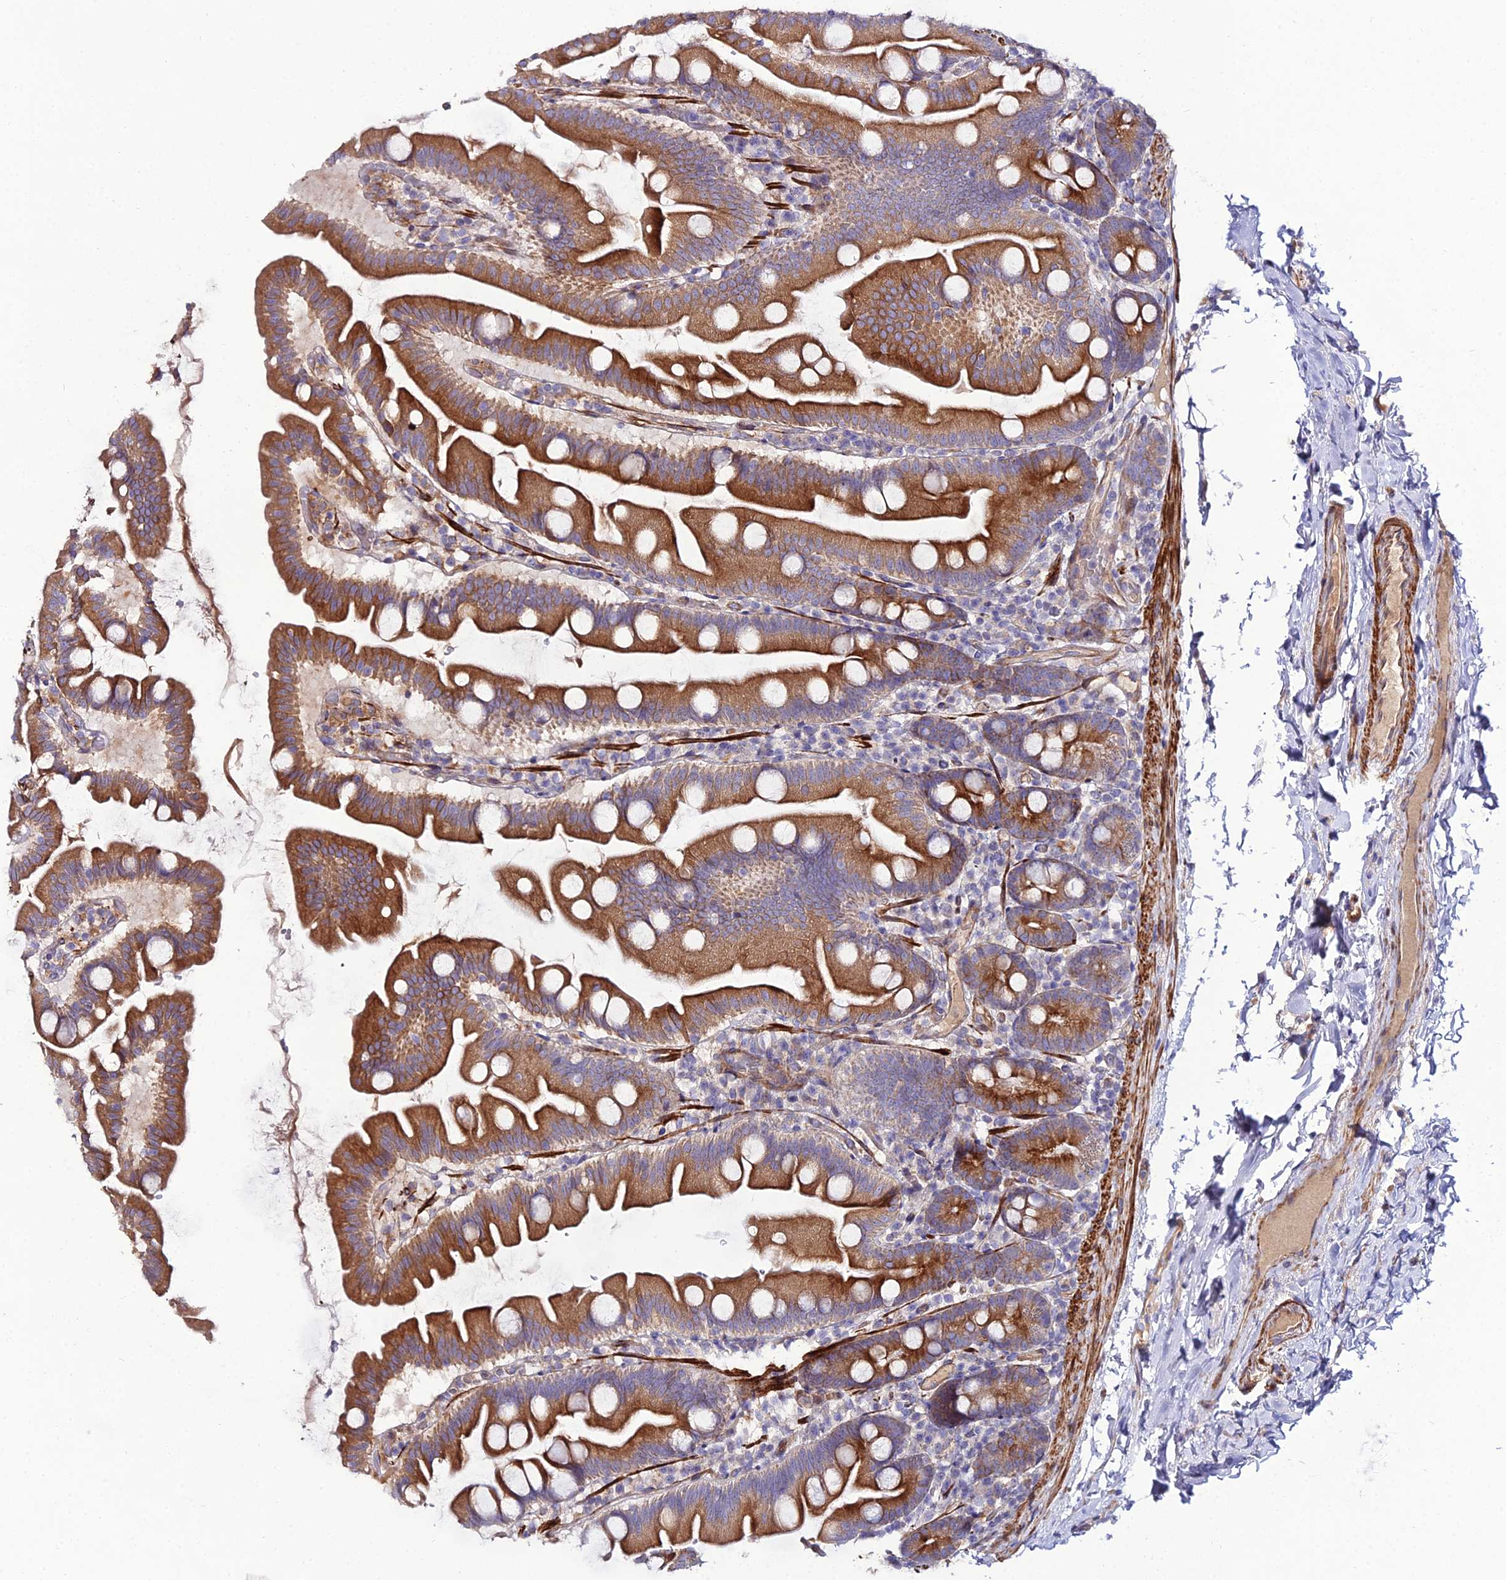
{"staining": {"intensity": "strong", "quantity": ">75%", "location": "cytoplasmic/membranous"}, "tissue": "small intestine", "cell_type": "Glandular cells", "image_type": "normal", "snomed": [{"axis": "morphology", "description": "Normal tissue, NOS"}, {"axis": "topography", "description": "Small intestine"}], "caption": "Strong cytoplasmic/membranous expression is seen in approximately >75% of glandular cells in unremarkable small intestine. (DAB IHC, brown staining for protein, blue staining for nuclei).", "gene": "ARL6IP1", "patient": {"sex": "female", "age": 68}}